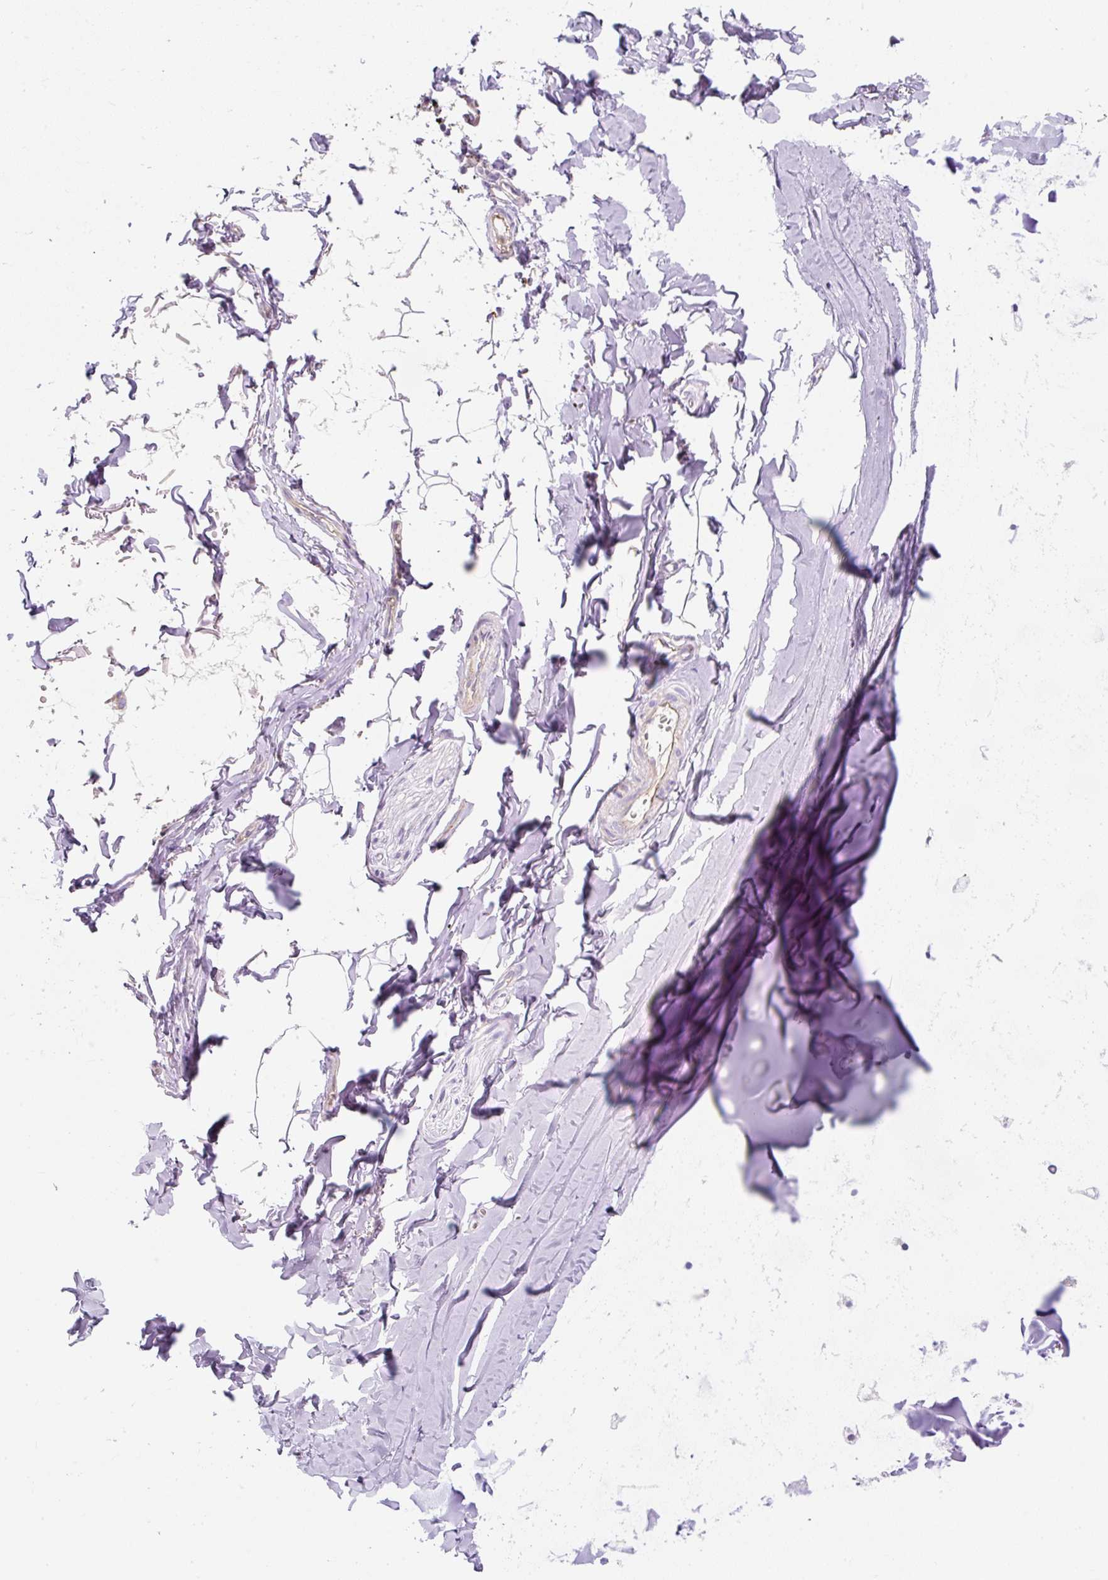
{"staining": {"intensity": "negative", "quantity": "none", "location": "none"}, "tissue": "soft tissue", "cell_type": "Chondrocytes", "image_type": "normal", "snomed": [{"axis": "morphology", "description": "Normal tissue, NOS"}, {"axis": "topography", "description": "Cartilage tissue"}, {"axis": "topography", "description": "Bronchus"}, {"axis": "topography", "description": "Peripheral nerve tissue"}], "caption": "Immunohistochemistry (IHC) photomicrograph of normal human soft tissue stained for a protein (brown), which displays no positivity in chondrocytes. Nuclei are stained in blue.", "gene": "ERAP2", "patient": {"sex": "female", "age": 59}}